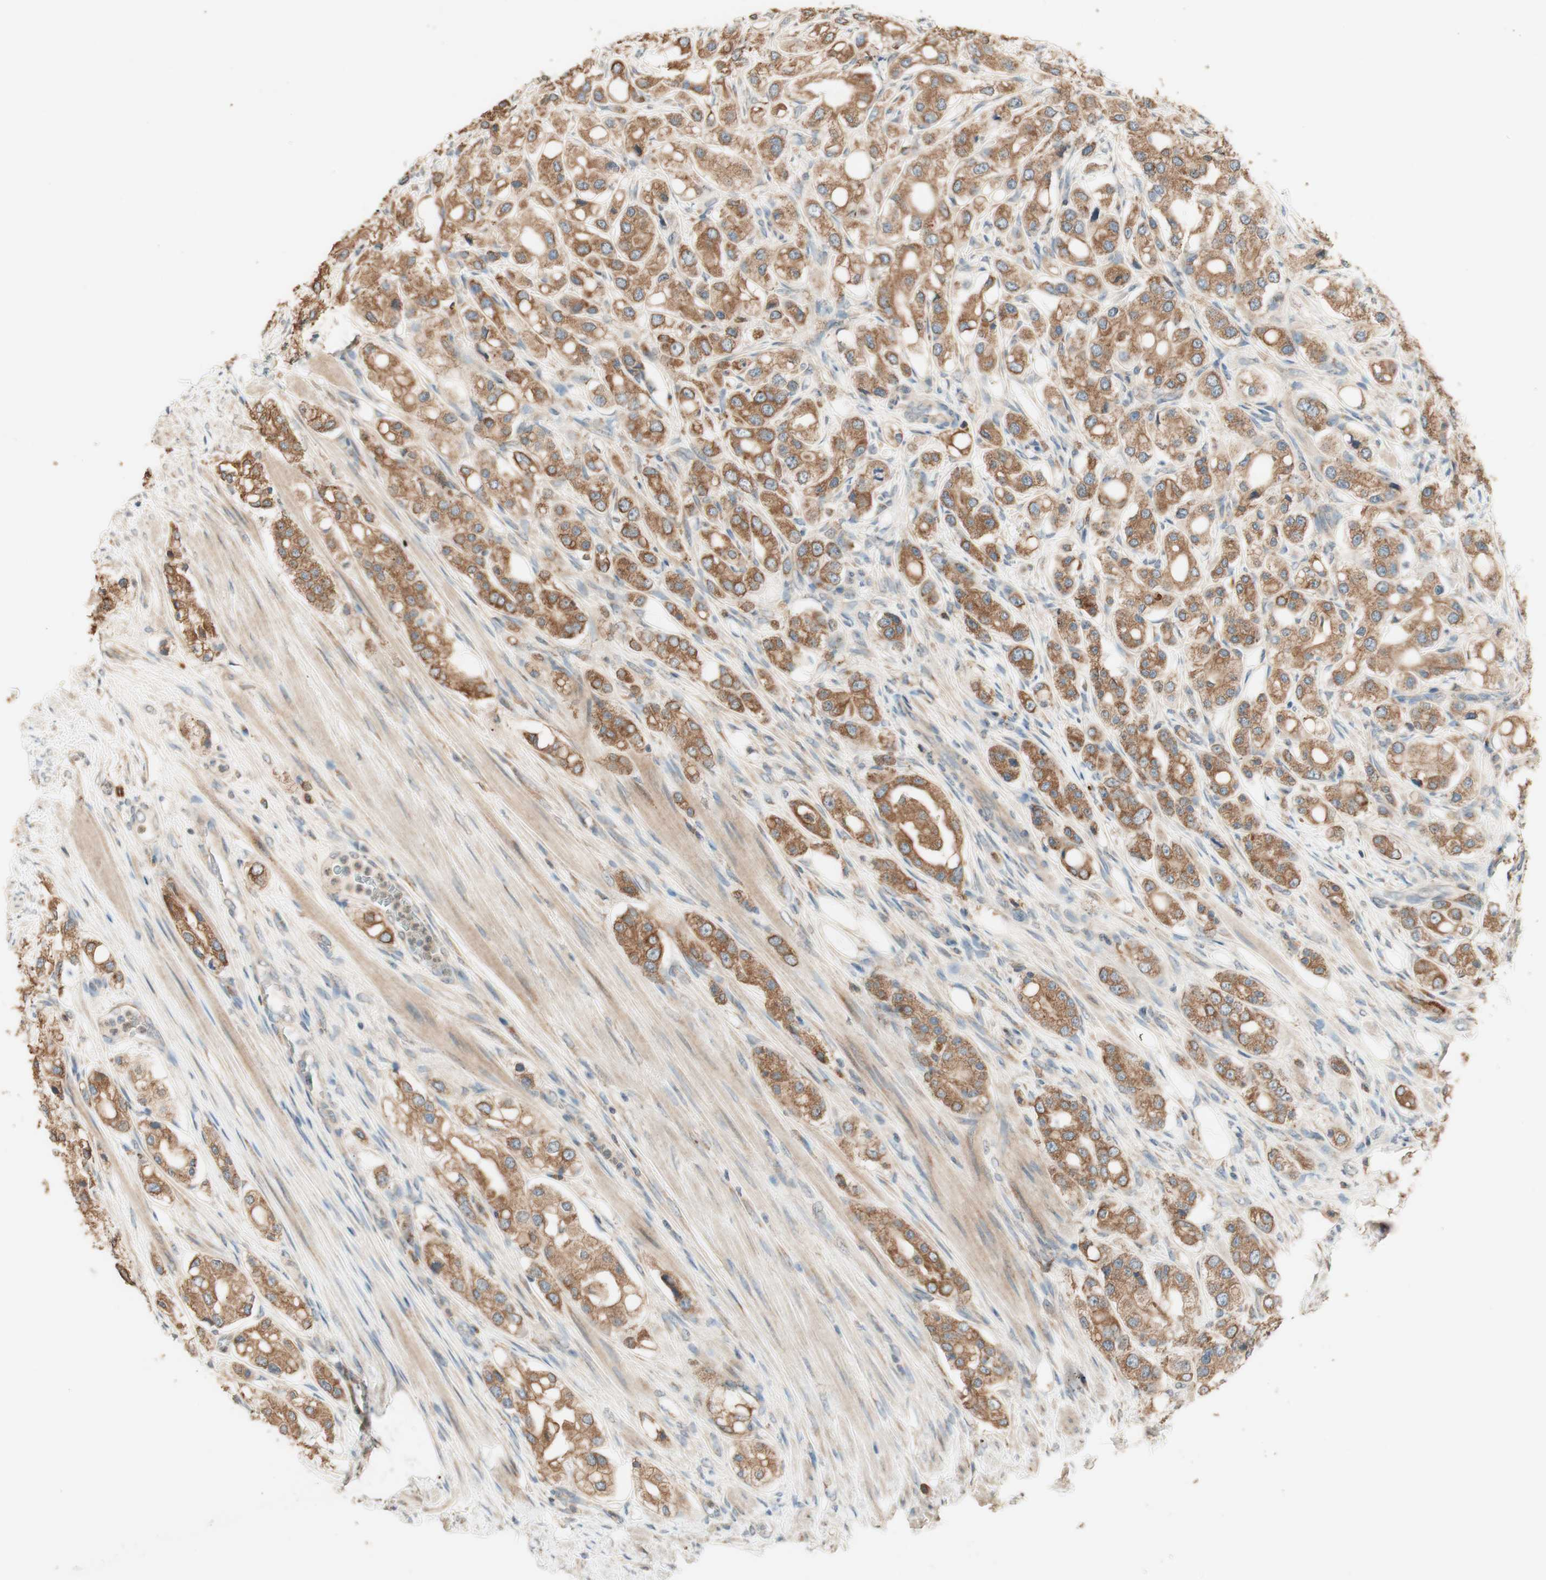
{"staining": {"intensity": "moderate", "quantity": ">75%", "location": "cytoplasmic/membranous"}, "tissue": "prostate cancer", "cell_type": "Tumor cells", "image_type": "cancer", "snomed": [{"axis": "morphology", "description": "Adenocarcinoma, High grade"}, {"axis": "topography", "description": "Prostate"}], "caption": "DAB (3,3'-diaminobenzidine) immunohistochemical staining of human high-grade adenocarcinoma (prostate) exhibits moderate cytoplasmic/membranous protein expression in approximately >75% of tumor cells.", "gene": "CLCN2", "patient": {"sex": "male", "age": 65}}